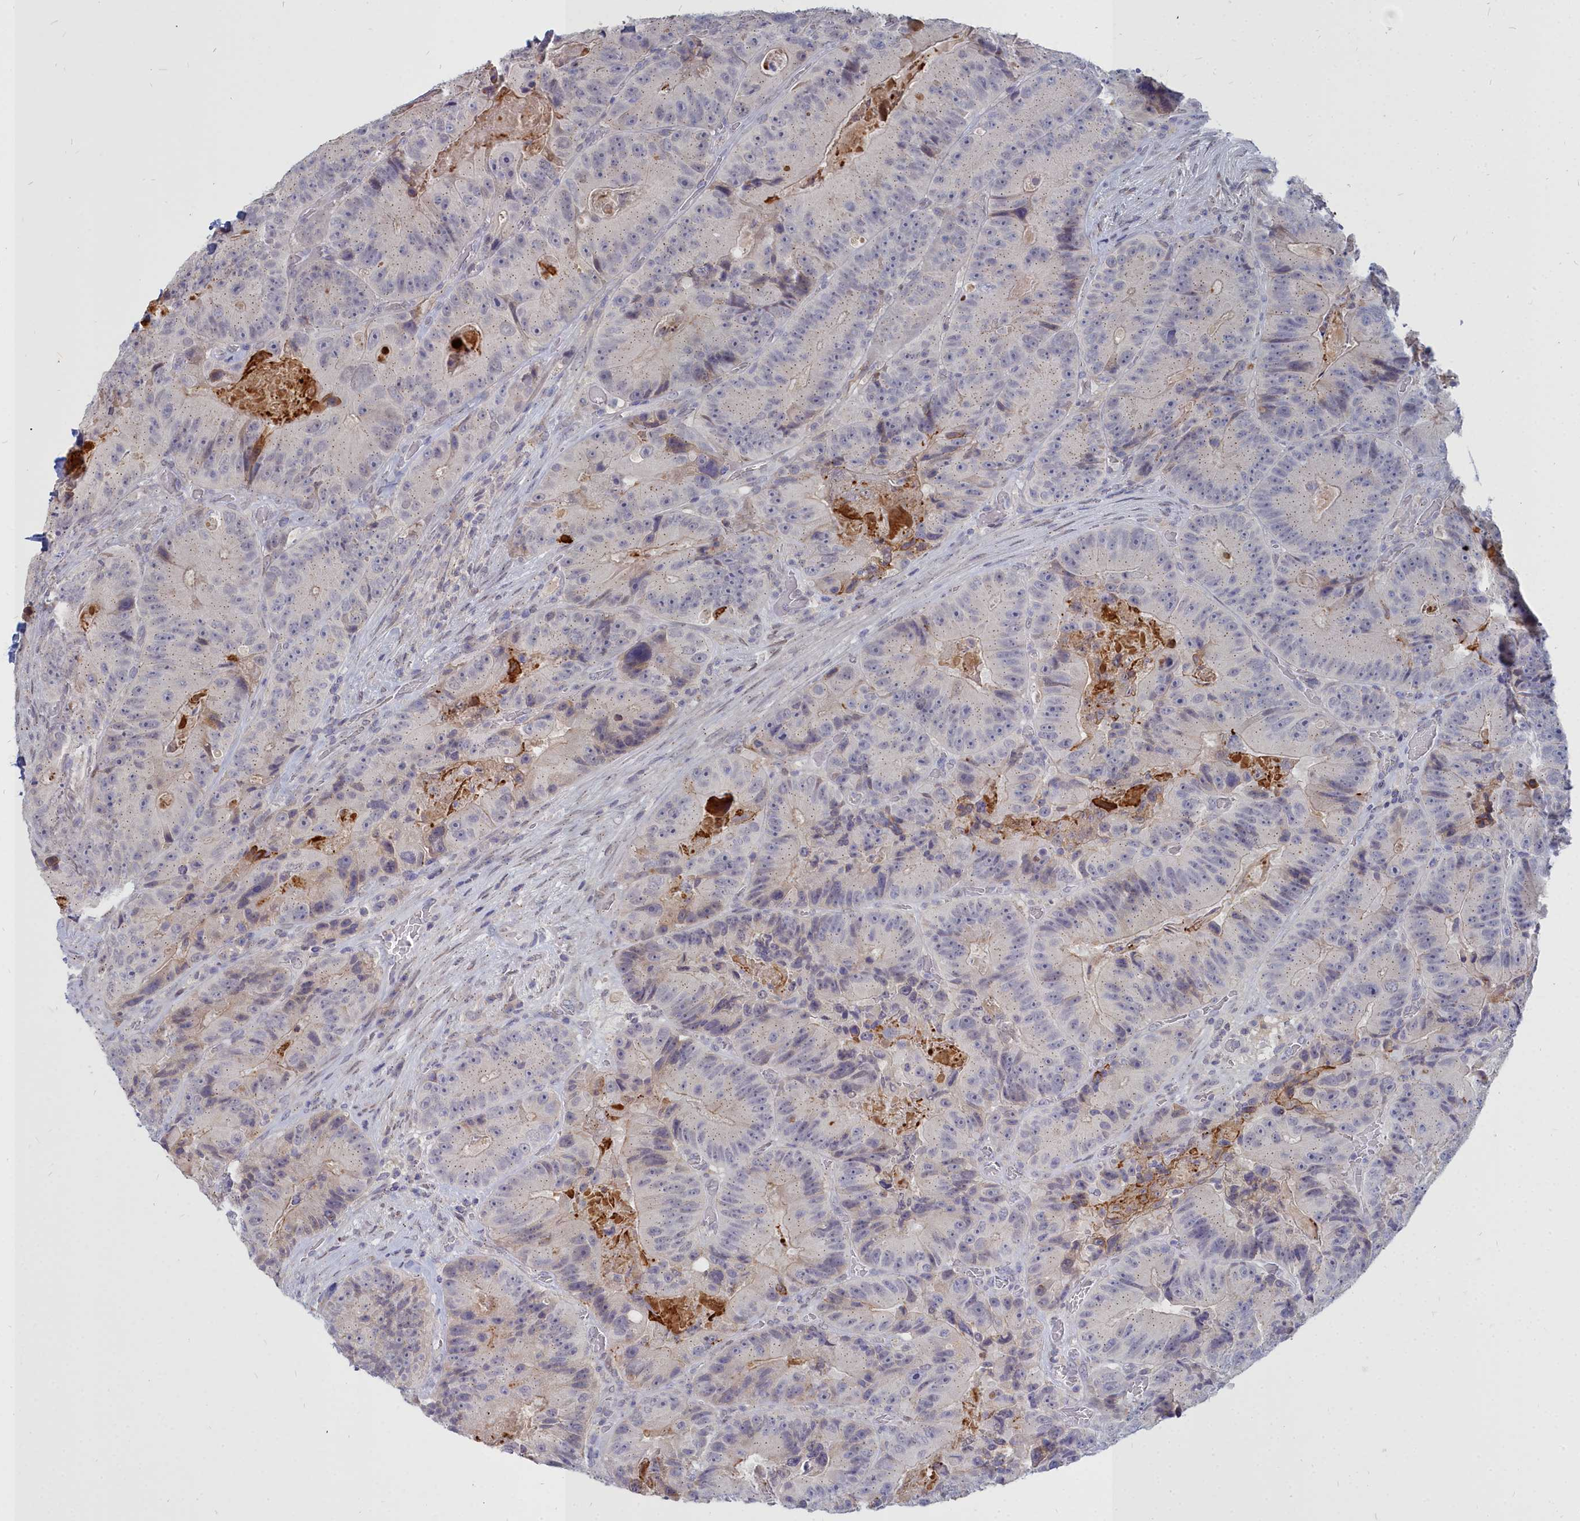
{"staining": {"intensity": "negative", "quantity": "none", "location": "none"}, "tissue": "colorectal cancer", "cell_type": "Tumor cells", "image_type": "cancer", "snomed": [{"axis": "morphology", "description": "Adenocarcinoma, NOS"}, {"axis": "topography", "description": "Colon"}], "caption": "Tumor cells show no significant protein staining in colorectal cancer.", "gene": "NOXA1", "patient": {"sex": "female", "age": 86}}